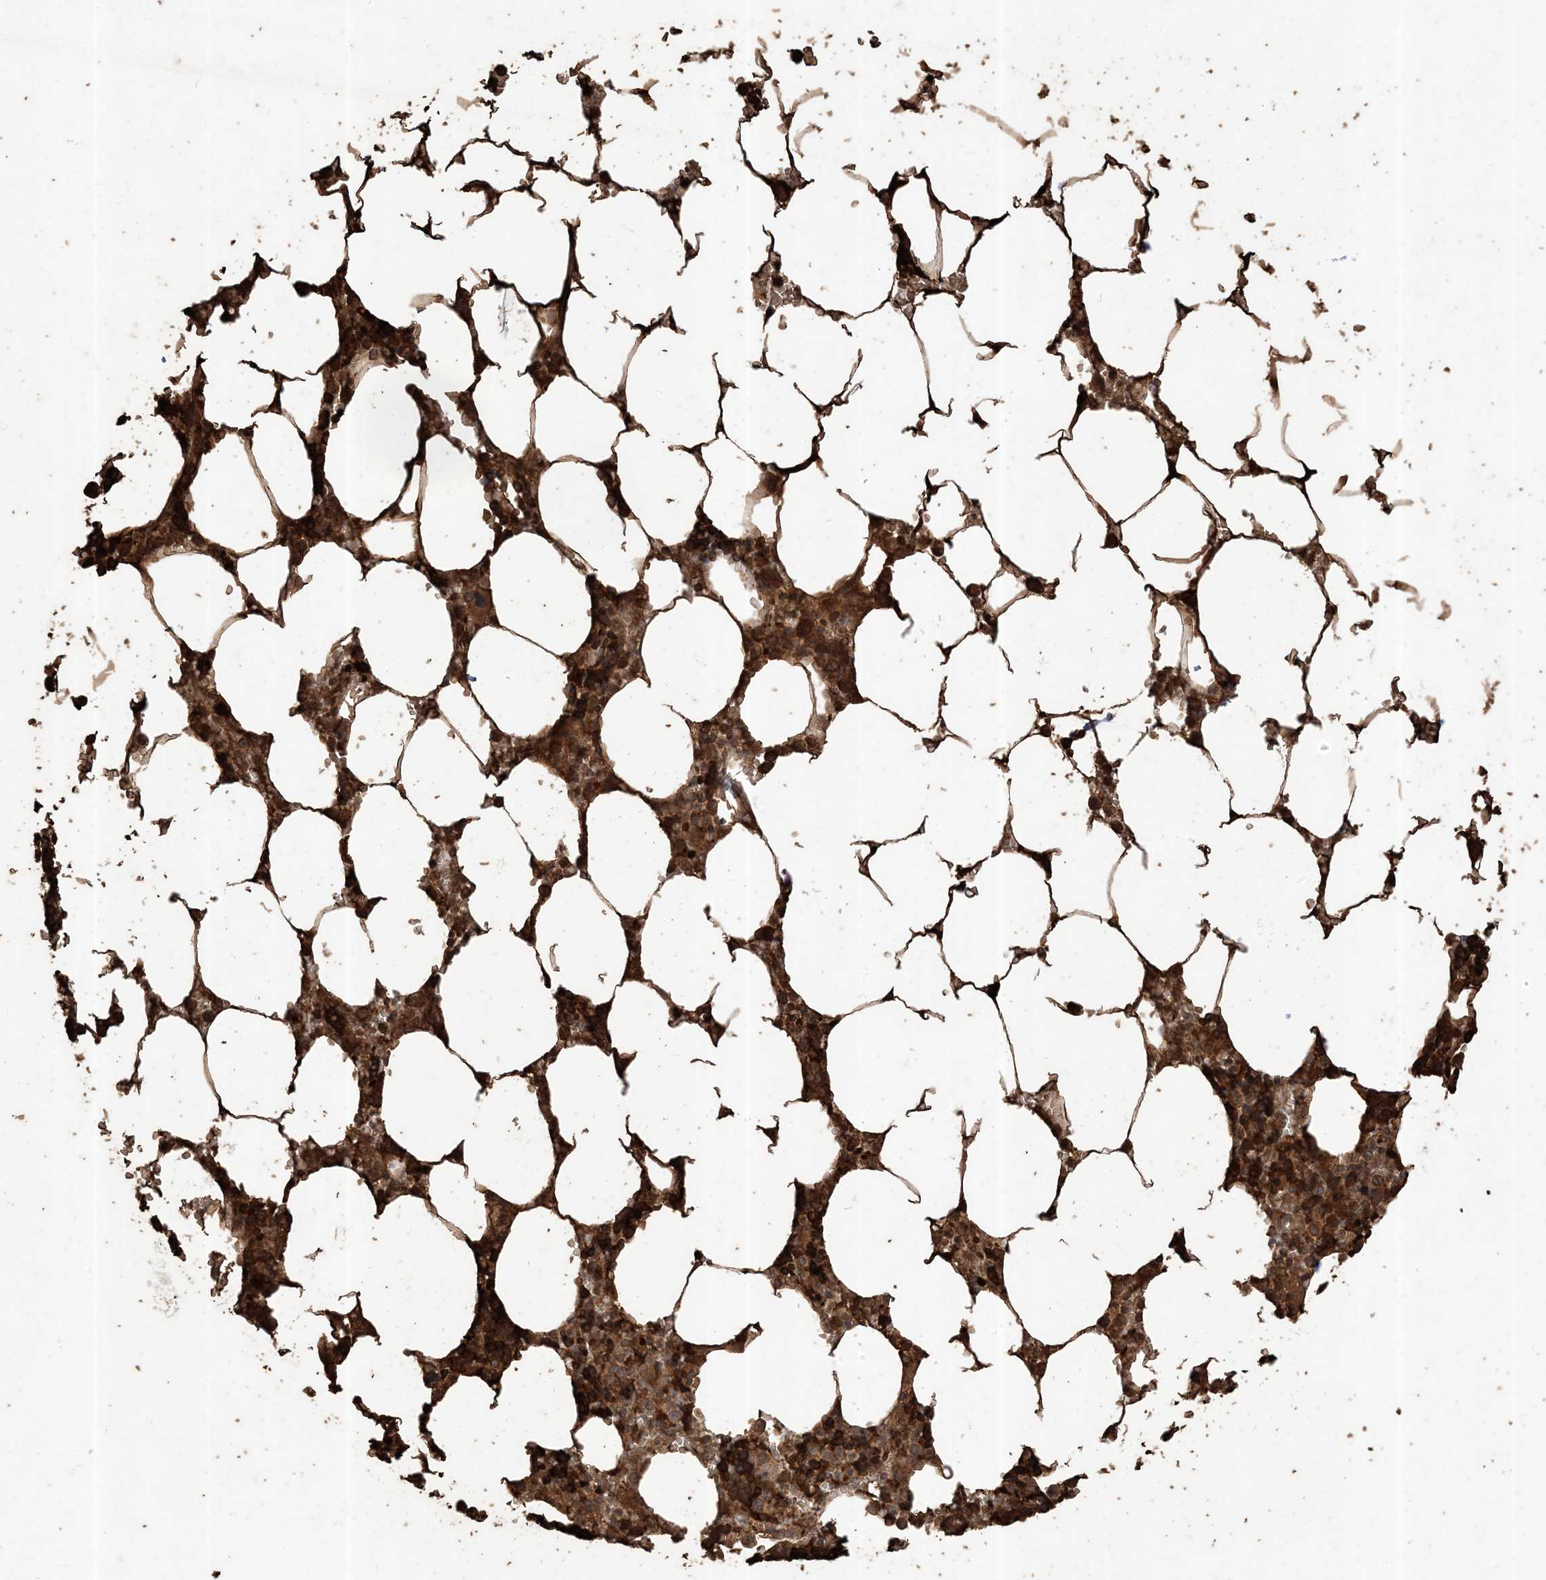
{"staining": {"intensity": "strong", "quantity": "25%-75%", "location": "cytoplasmic/membranous"}, "tissue": "bone marrow", "cell_type": "Hematopoietic cells", "image_type": "normal", "snomed": [{"axis": "morphology", "description": "Normal tissue, NOS"}, {"axis": "topography", "description": "Bone marrow"}], "caption": "Immunohistochemistry image of unremarkable human bone marrow stained for a protein (brown), which exhibits high levels of strong cytoplasmic/membranous positivity in about 25%-75% of hematopoietic cells.", "gene": "HPS4", "patient": {"sex": "male", "age": 70}}